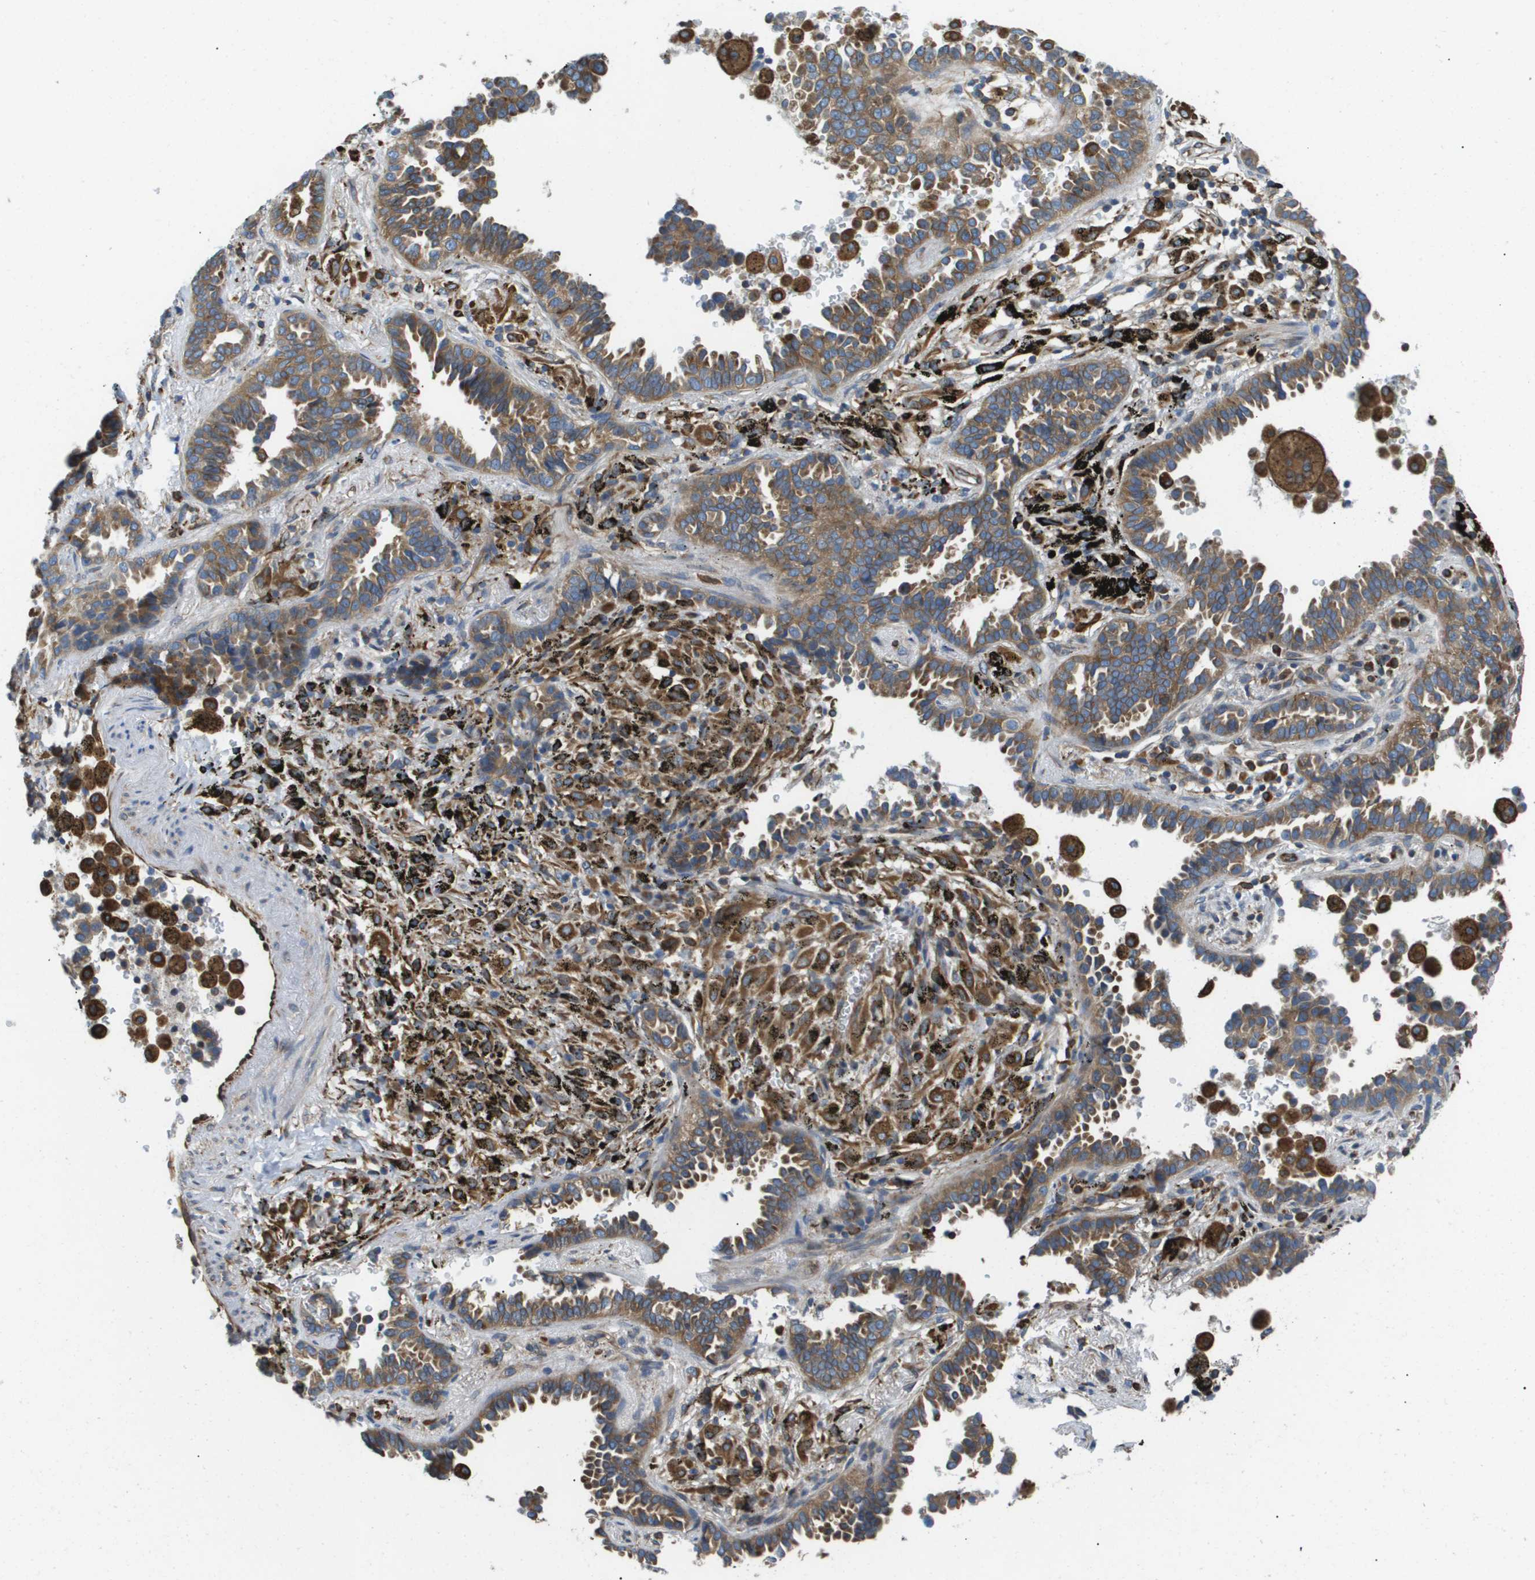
{"staining": {"intensity": "moderate", "quantity": ">75%", "location": "cytoplasmic/membranous"}, "tissue": "lung cancer", "cell_type": "Tumor cells", "image_type": "cancer", "snomed": [{"axis": "morphology", "description": "Normal tissue, NOS"}, {"axis": "morphology", "description": "Adenocarcinoma, NOS"}, {"axis": "topography", "description": "Lung"}], "caption": "DAB immunohistochemical staining of lung adenocarcinoma shows moderate cytoplasmic/membranous protein expression in about >75% of tumor cells.", "gene": "HSD17B12", "patient": {"sex": "male", "age": 59}}